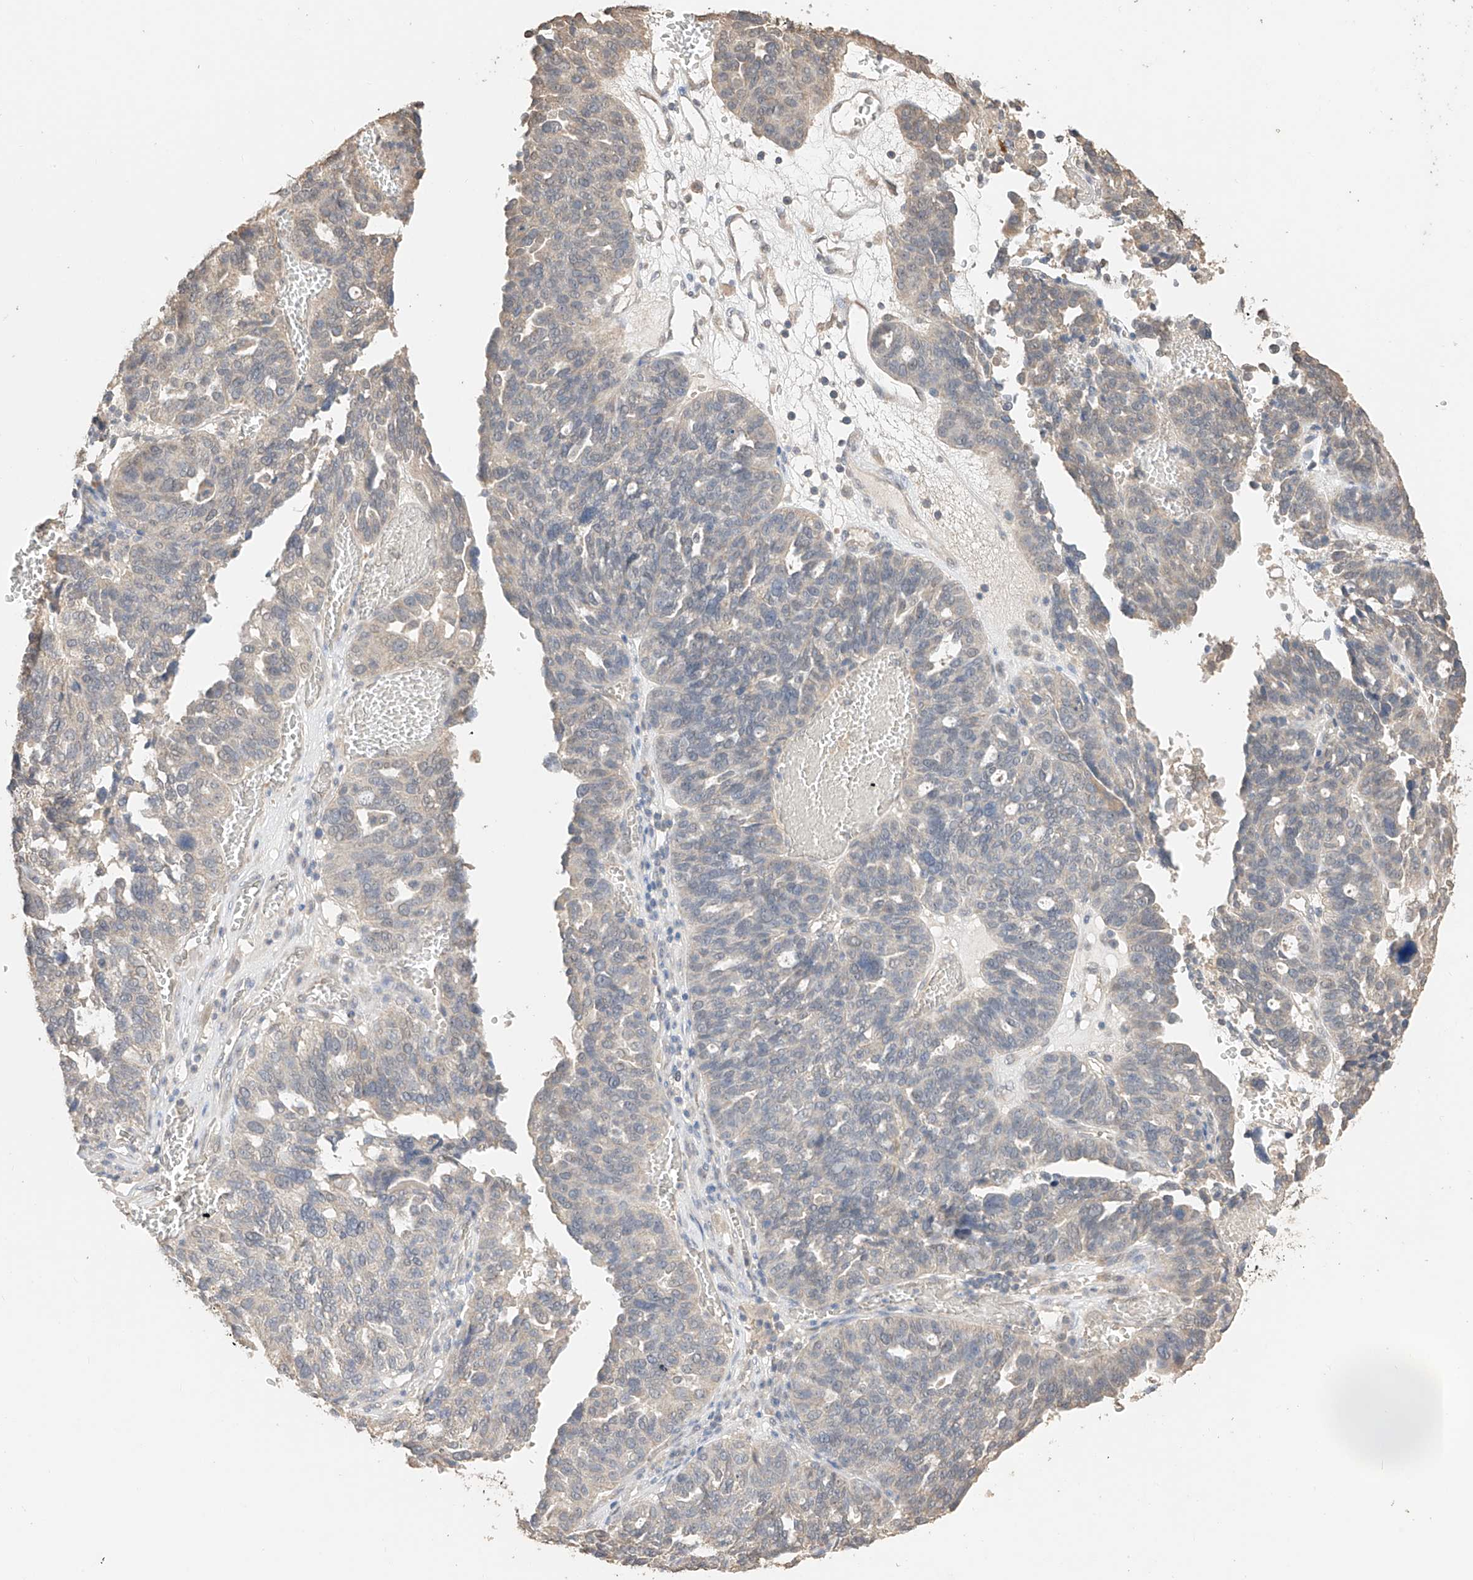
{"staining": {"intensity": "weak", "quantity": "<25%", "location": "cytoplasmic/membranous"}, "tissue": "ovarian cancer", "cell_type": "Tumor cells", "image_type": "cancer", "snomed": [{"axis": "morphology", "description": "Cystadenocarcinoma, serous, NOS"}, {"axis": "topography", "description": "Ovary"}], "caption": "Ovarian cancer (serous cystadenocarcinoma) stained for a protein using immunohistochemistry displays no staining tumor cells.", "gene": "IL22RA2", "patient": {"sex": "female", "age": 59}}